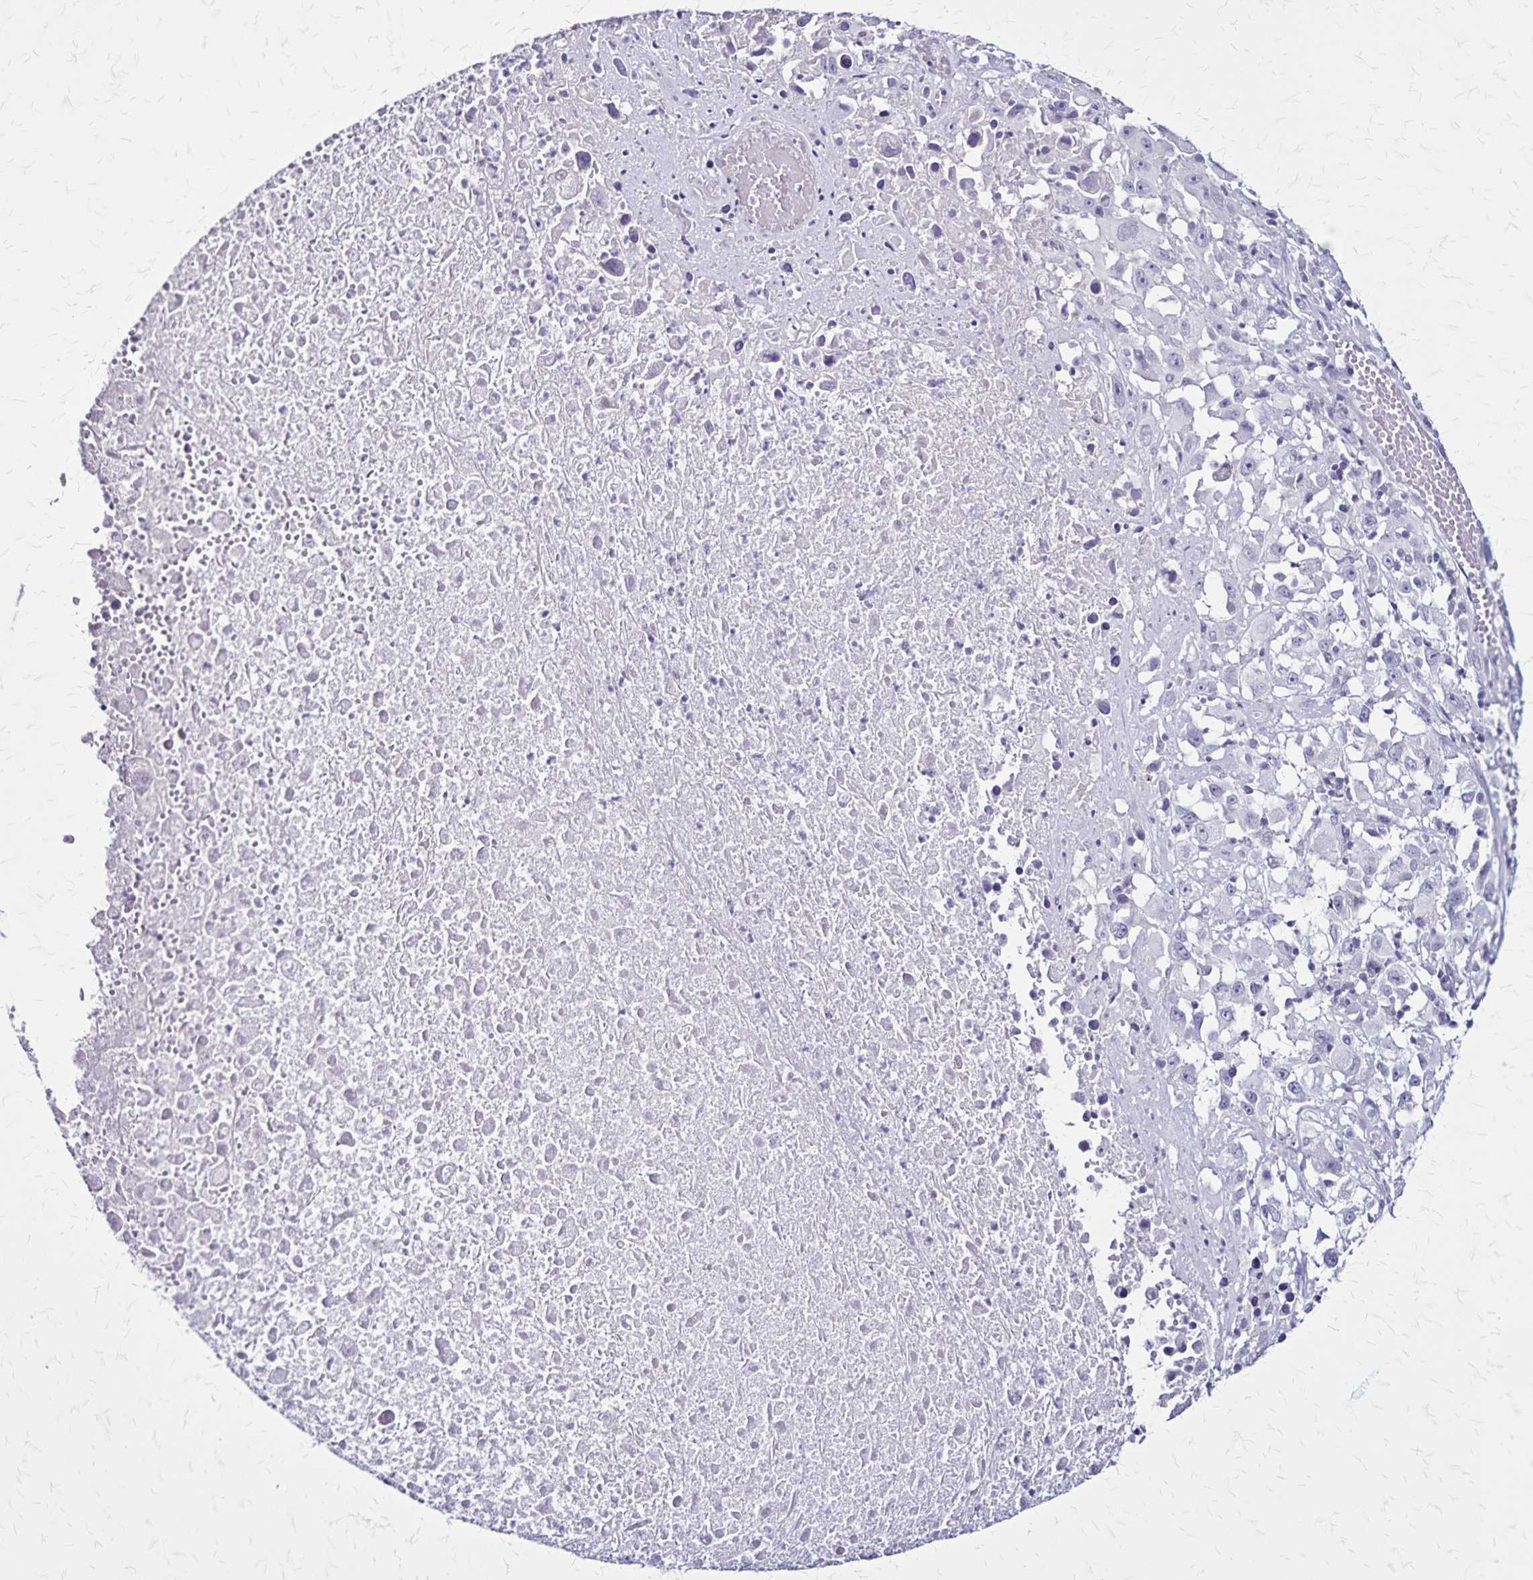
{"staining": {"intensity": "negative", "quantity": "none", "location": "none"}, "tissue": "melanoma", "cell_type": "Tumor cells", "image_type": "cancer", "snomed": [{"axis": "morphology", "description": "Malignant melanoma, Metastatic site"}, {"axis": "topography", "description": "Soft tissue"}], "caption": "This is a histopathology image of IHC staining of malignant melanoma (metastatic site), which shows no staining in tumor cells. Nuclei are stained in blue.", "gene": "PLXNA4", "patient": {"sex": "male", "age": 50}}